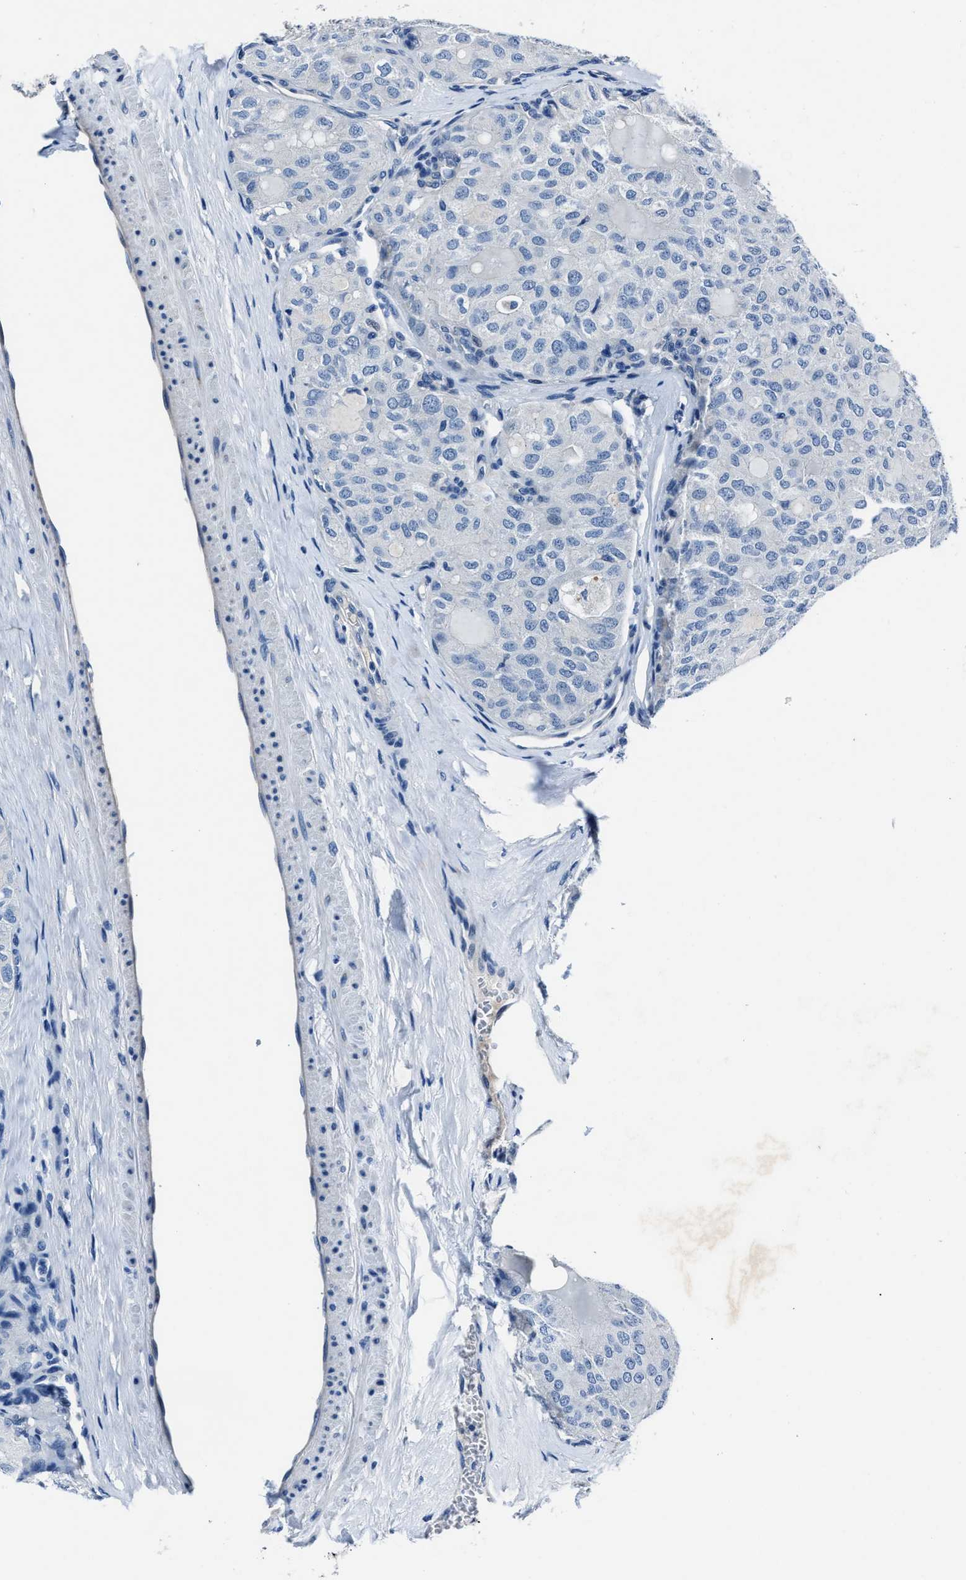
{"staining": {"intensity": "negative", "quantity": "none", "location": "none"}, "tissue": "thyroid cancer", "cell_type": "Tumor cells", "image_type": "cancer", "snomed": [{"axis": "morphology", "description": "Follicular adenoma carcinoma, NOS"}, {"axis": "topography", "description": "Thyroid gland"}], "caption": "Histopathology image shows no significant protein positivity in tumor cells of thyroid cancer.", "gene": "NACAD", "patient": {"sex": "male", "age": 75}}